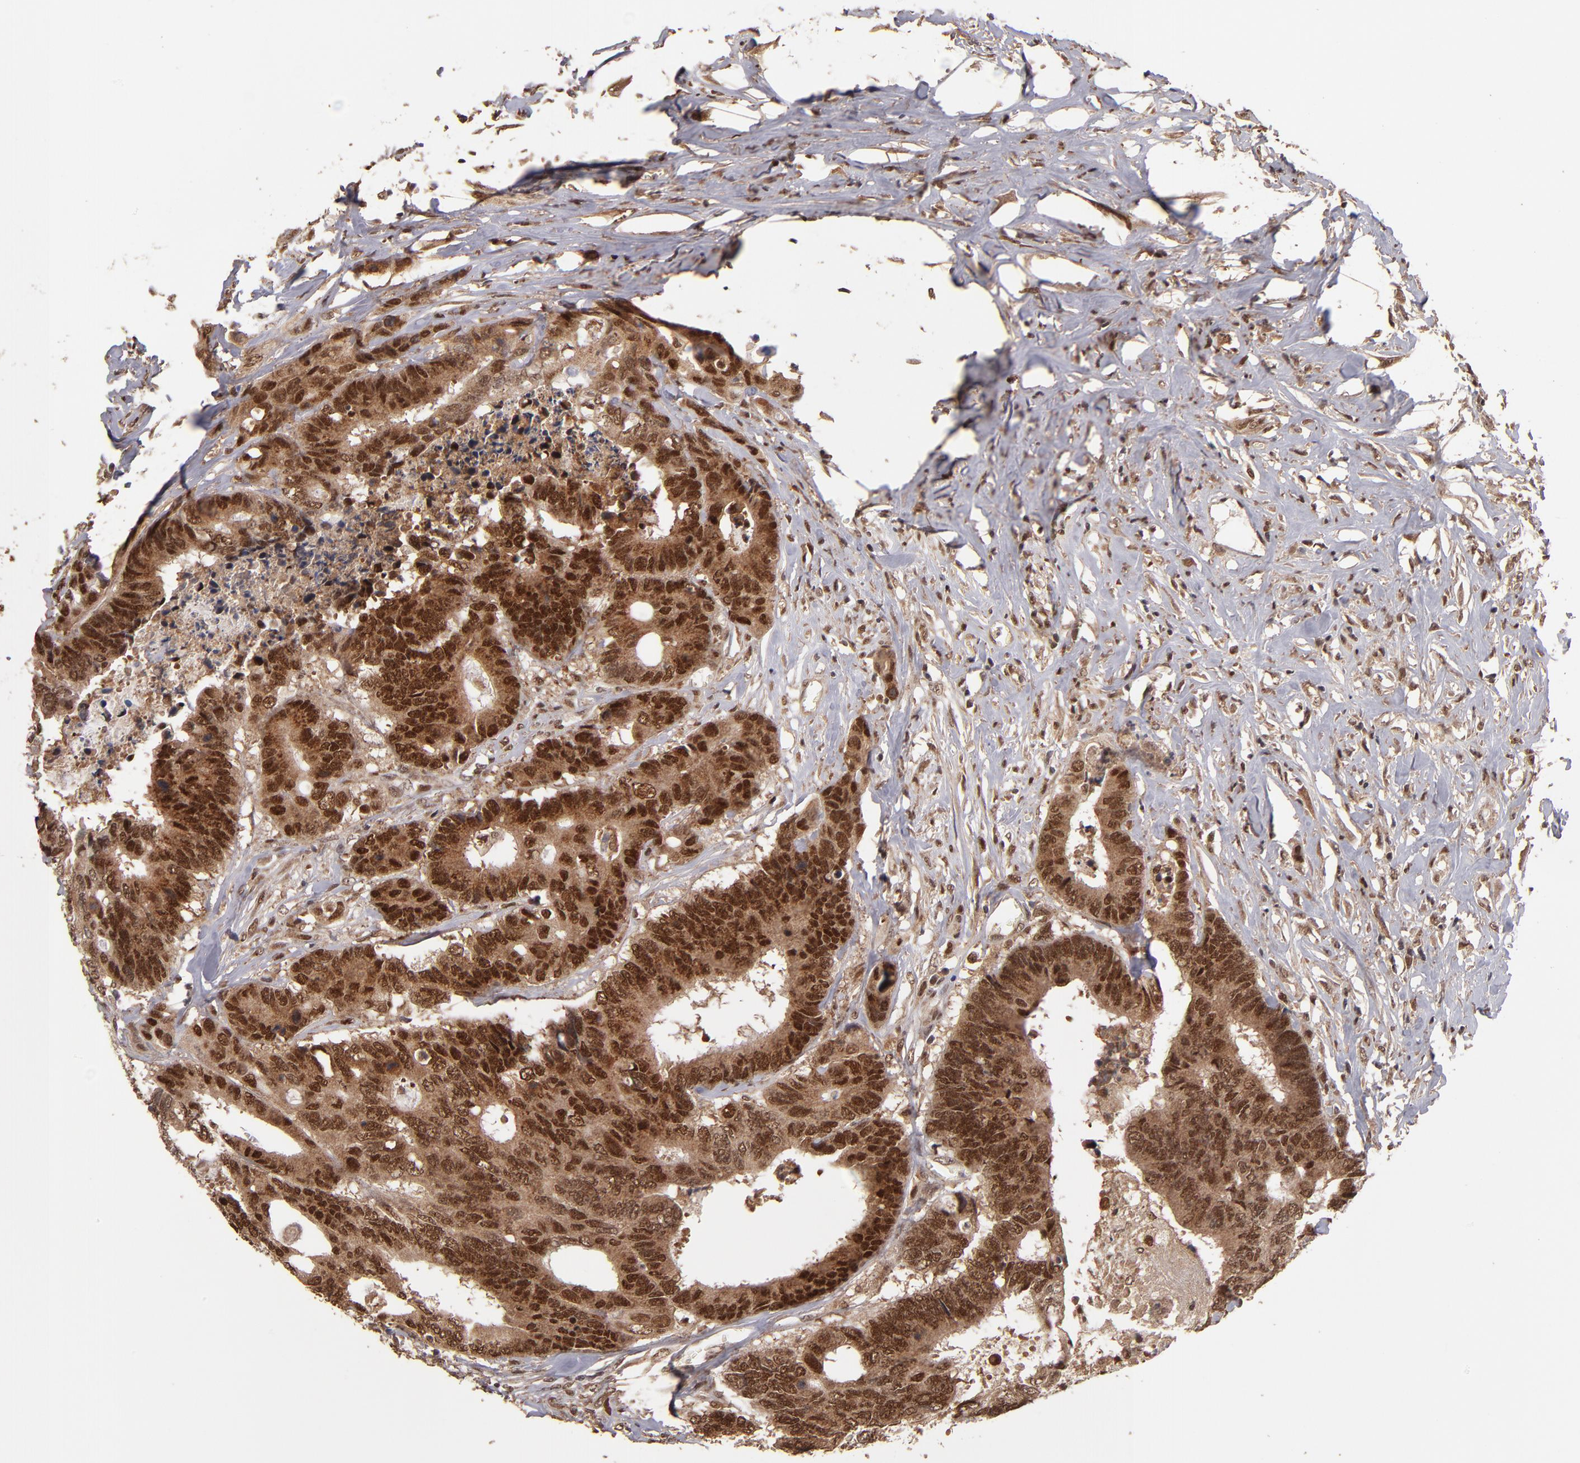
{"staining": {"intensity": "strong", "quantity": ">75%", "location": "cytoplasmic/membranous,nuclear"}, "tissue": "colorectal cancer", "cell_type": "Tumor cells", "image_type": "cancer", "snomed": [{"axis": "morphology", "description": "Adenocarcinoma, NOS"}, {"axis": "topography", "description": "Rectum"}], "caption": "Colorectal adenocarcinoma stained with DAB IHC shows high levels of strong cytoplasmic/membranous and nuclear staining in about >75% of tumor cells.", "gene": "EAPP", "patient": {"sex": "male", "age": 55}}